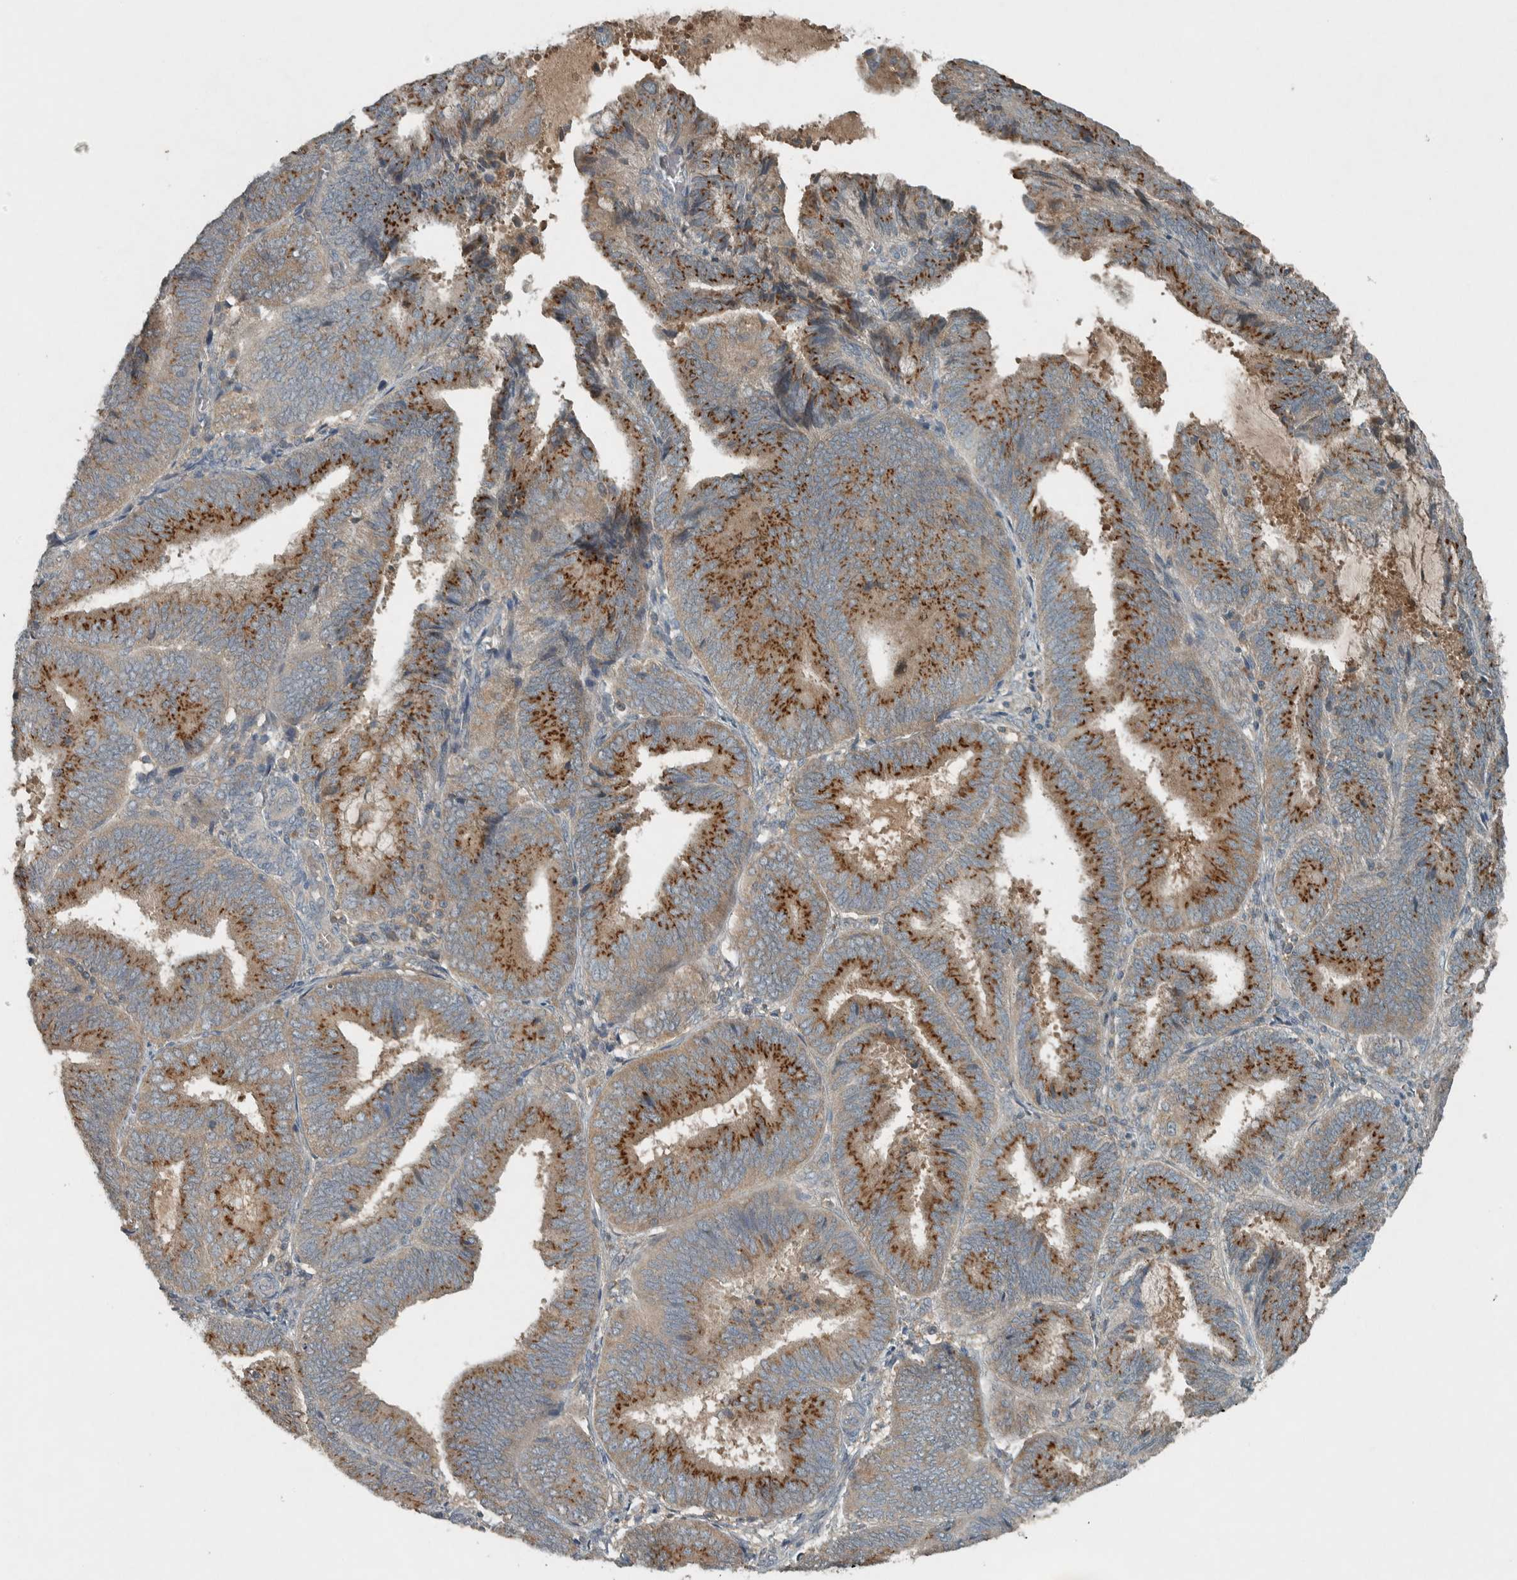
{"staining": {"intensity": "strong", "quantity": "25%-75%", "location": "cytoplasmic/membranous"}, "tissue": "endometrial cancer", "cell_type": "Tumor cells", "image_type": "cancer", "snomed": [{"axis": "morphology", "description": "Adenocarcinoma, NOS"}, {"axis": "topography", "description": "Endometrium"}], "caption": "Endometrial cancer stained with a protein marker demonstrates strong staining in tumor cells.", "gene": "CLCN2", "patient": {"sex": "female", "age": 81}}